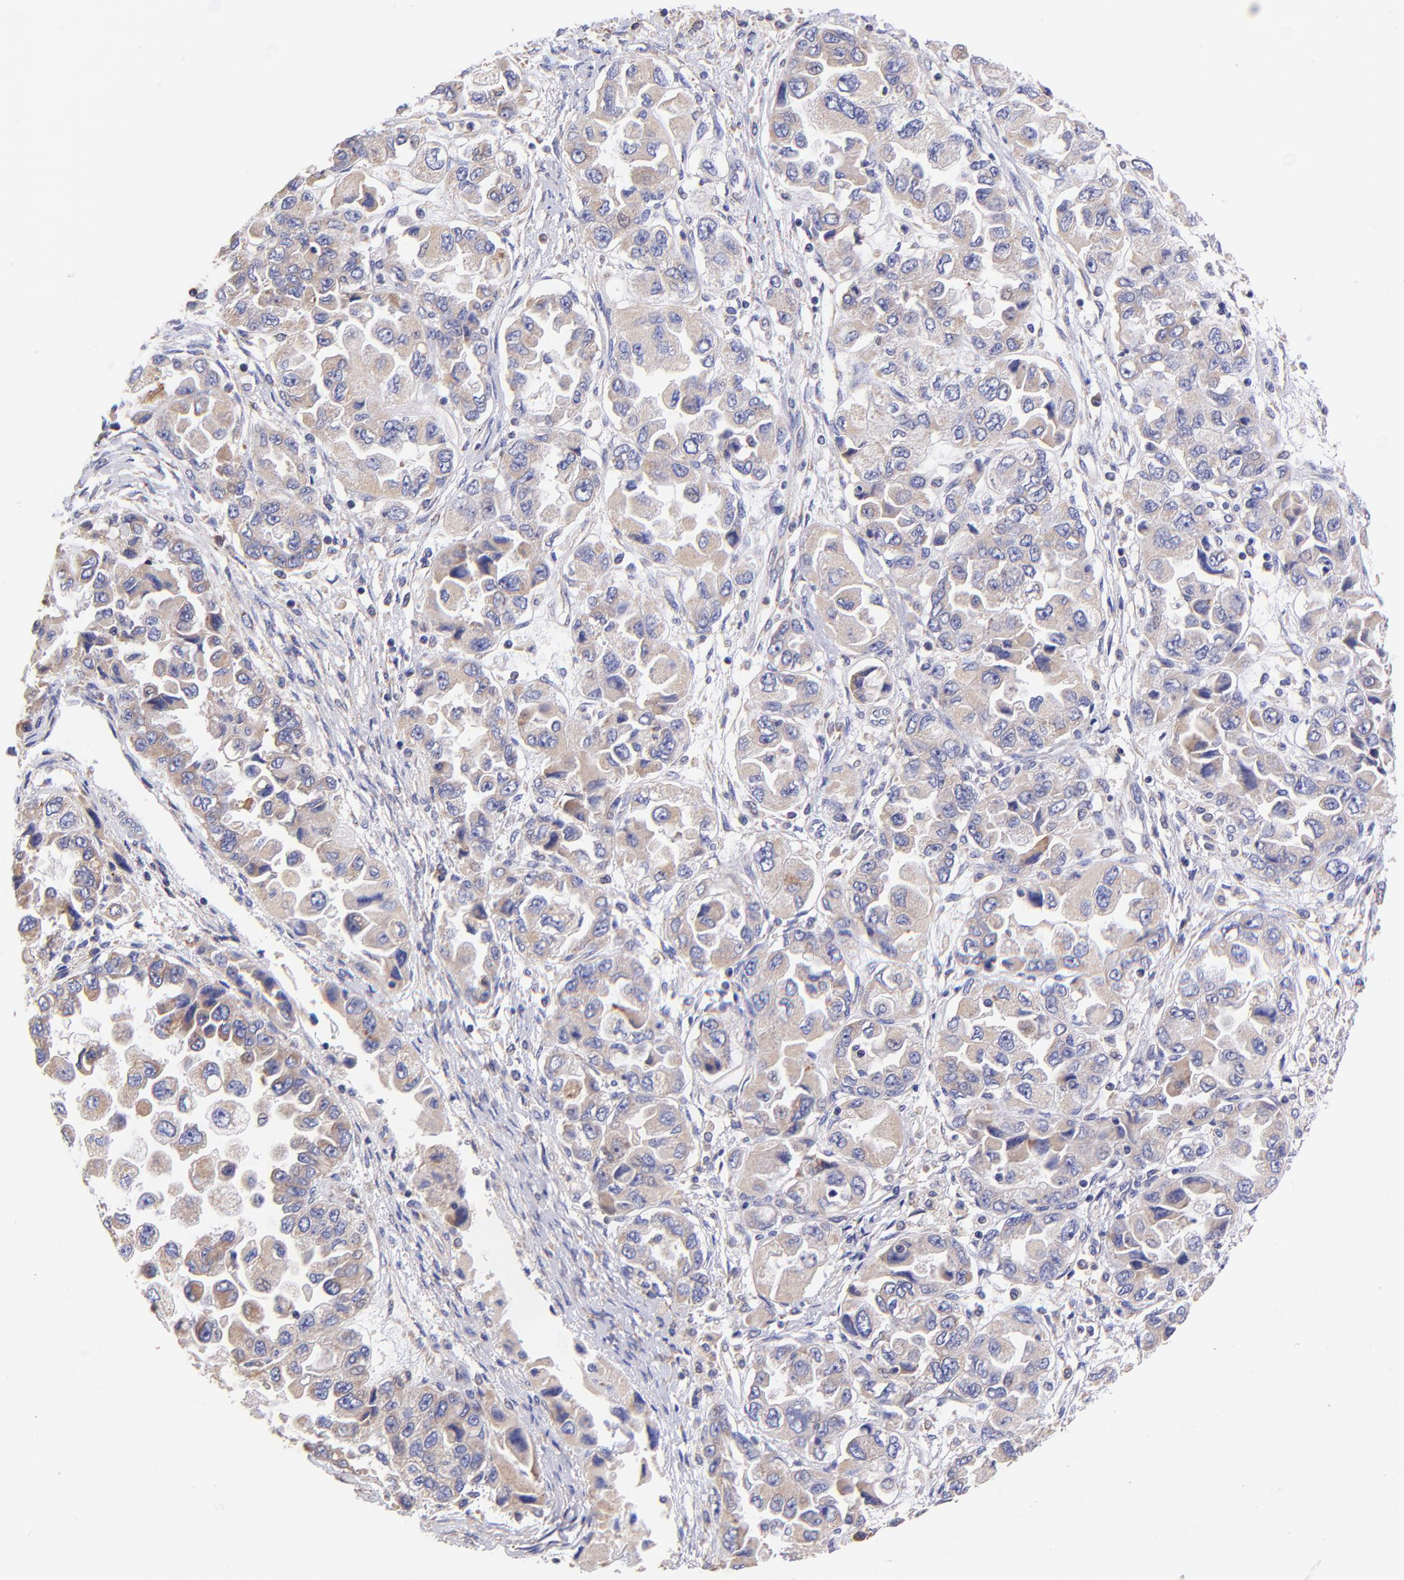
{"staining": {"intensity": "weak", "quantity": ">75%", "location": "cytoplasmic/membranous"}, "tissue": "ovarian cancer", "cell_type": "Tumor cells", "image_type": "cancer", "snomed": [{"axis": "morphology", "description": "Cystadenocarcinoma, serous, NOS"}, {"axis": "topography", "description": "Ovary"}], "caption": "Ovarian cancer (serous cystadenocarcinoma) stained with IHC displays weak cytoplasmic/membranous staining in about >75% of tumor cells.", "gene": "PREX1", "patient": {"sex": "female", "age": 84}}